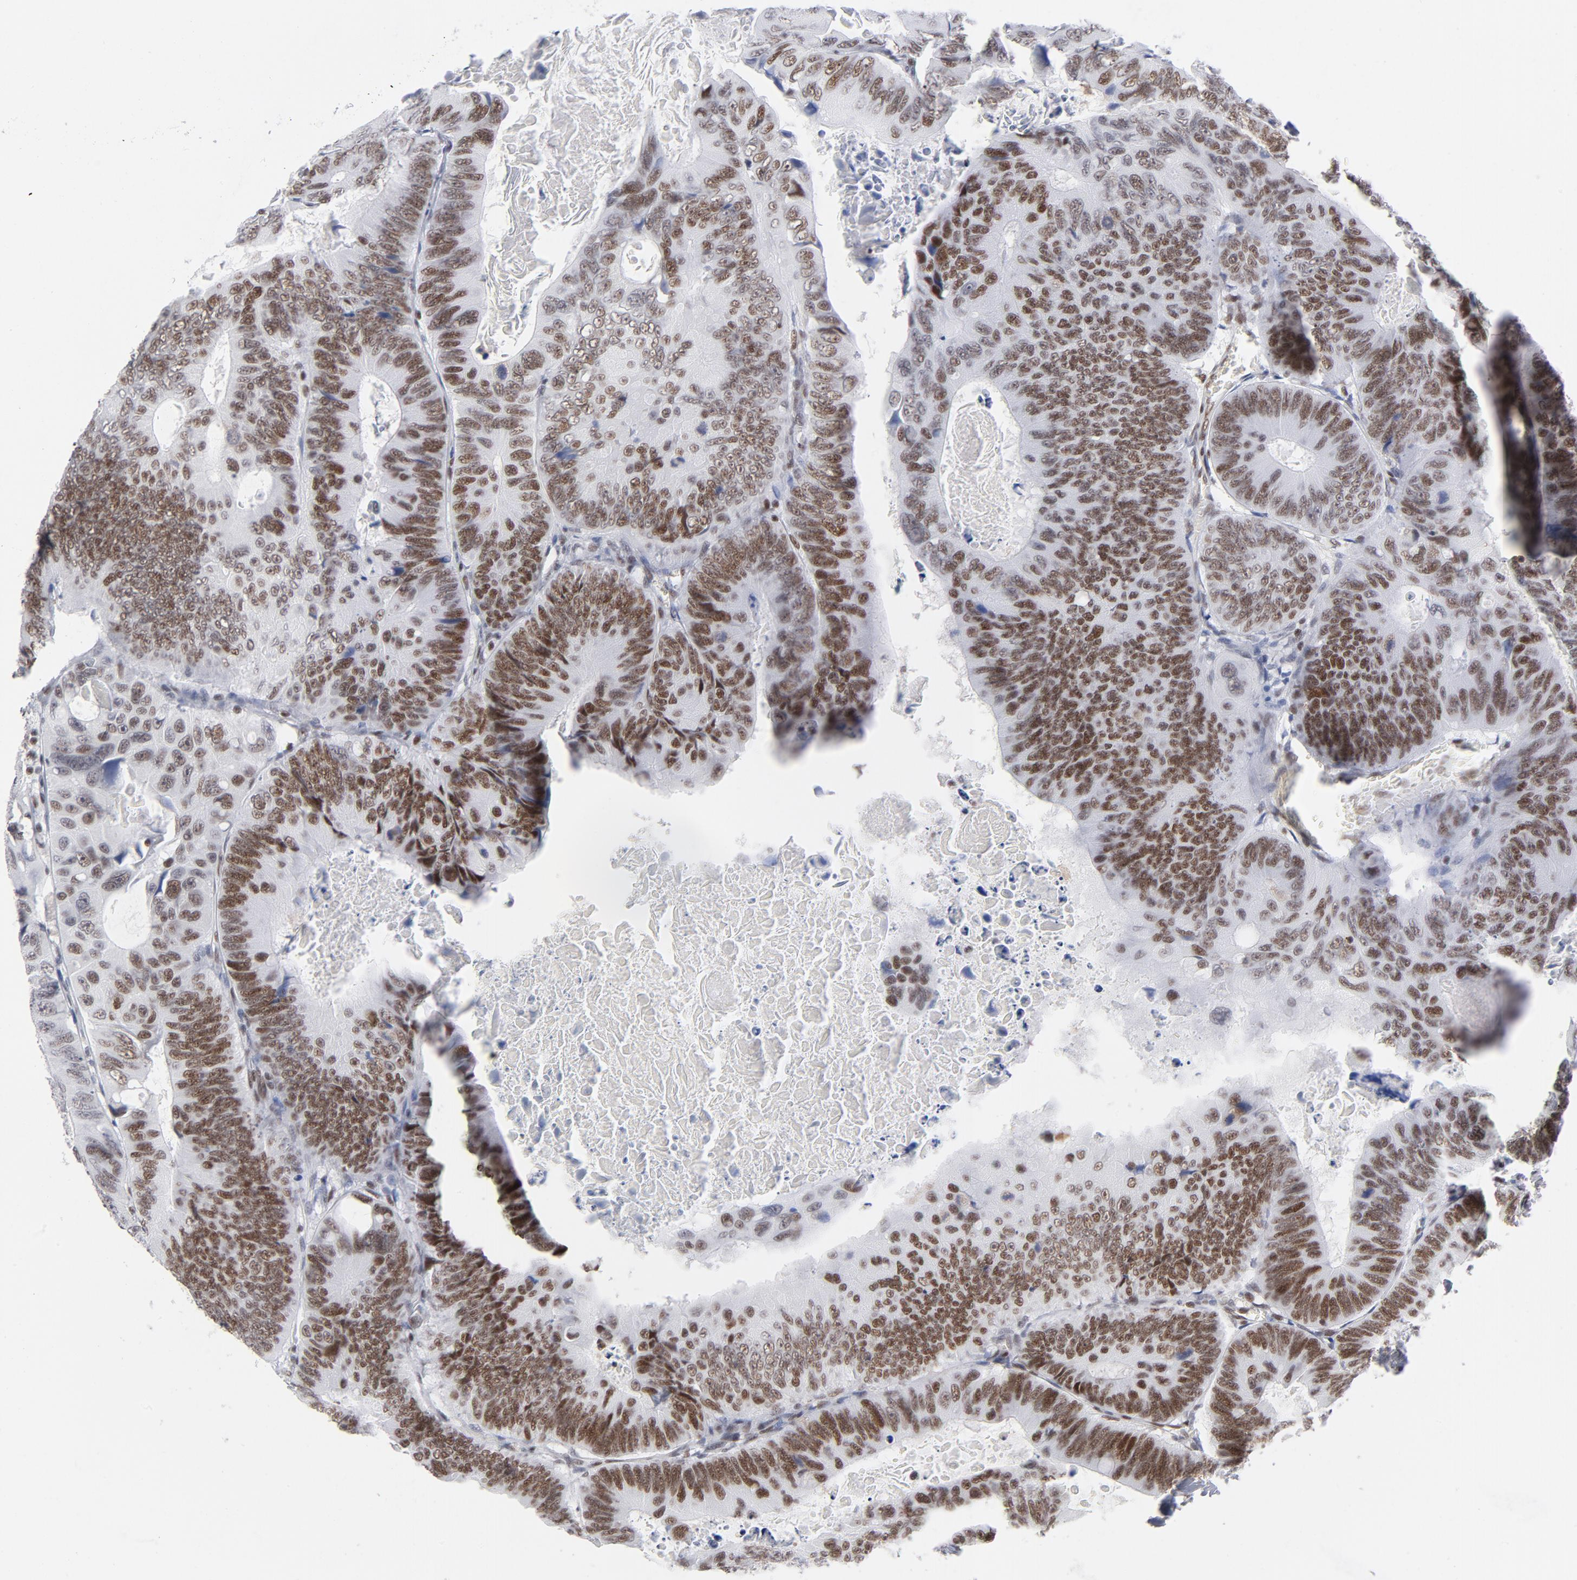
{"staining": {"intensity": "moderate", "quantity": ">75%", "location": "nuclear"}, "tissue": "colorectal cancer", "cell_type": "Tumor cells", "image_type": "cancer", "snomed": [{"axis": "morphology", "description": "Adenocarcinoma, NOS"}, {"axis": "topography", "description": "Colon"}], "caption": "Immunohistochemistry micrograph of human colorectal cancer stained for a protein (brown), which exhibits medium levels of moderate nuclear staining in approximately >75% of tumor cells.", "gene": "ATF2", "patient": {"sex": "female", "age": 55}}